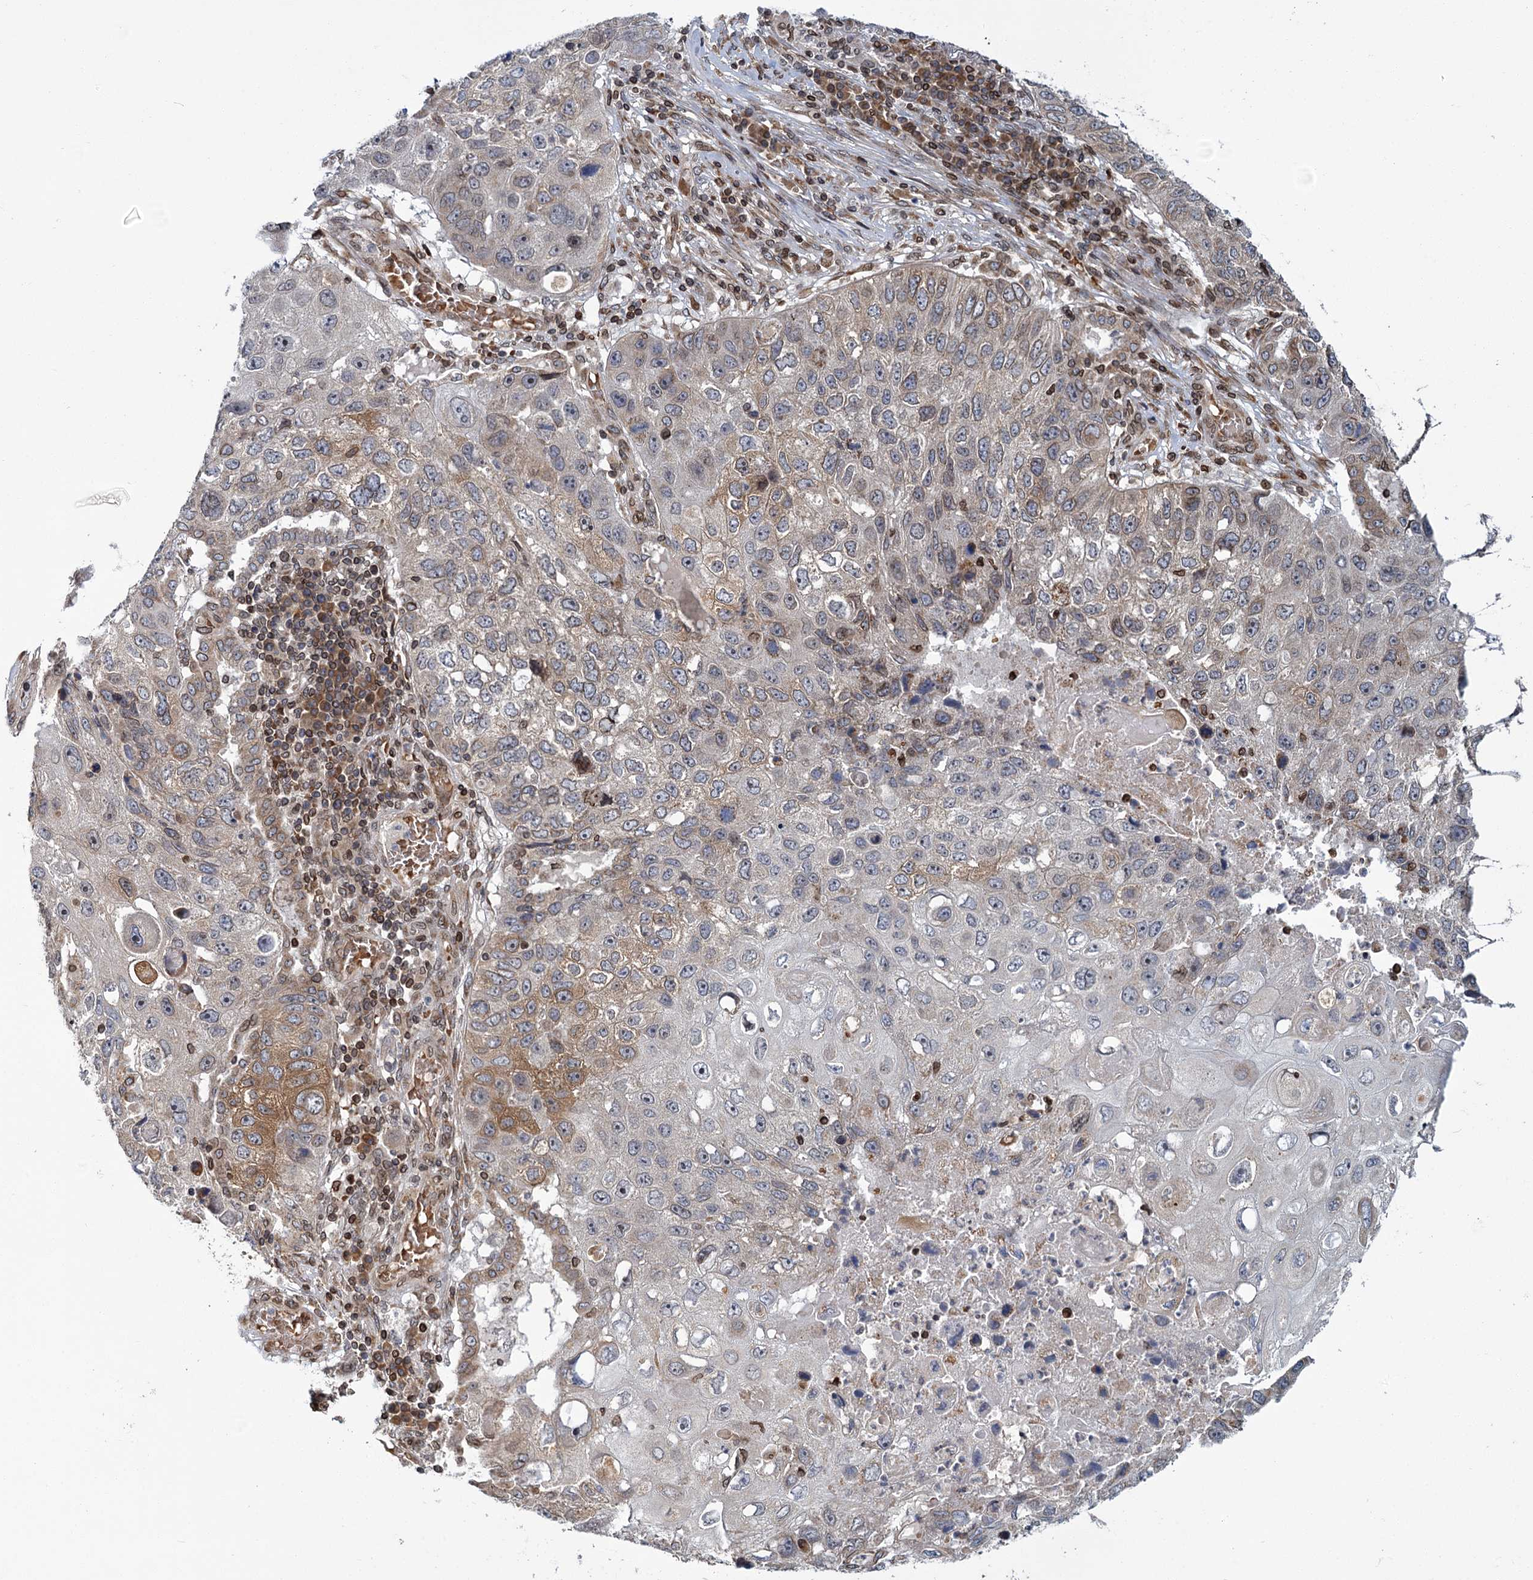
{"staining": {"intensity": "moderate", "quantity": "<25%", "location": "cytoplasmic/membranous"}, "tissue": "lung cancer", "cell_type": "Tumor cells", "image_type": "cancer", "snomed": [{"axis": "morphology", "description": "Squamous cell carcinoma, NOS"}, {"axis": "topography", "description": "Lung"}], "caption": "Moderate cytoplasmic/membranous positivity is present in about <25% of tumor cells in lung squamous cell carcinoma.", "gene": "CFAP46", "patient": {"sex": "male", "age": 61}}